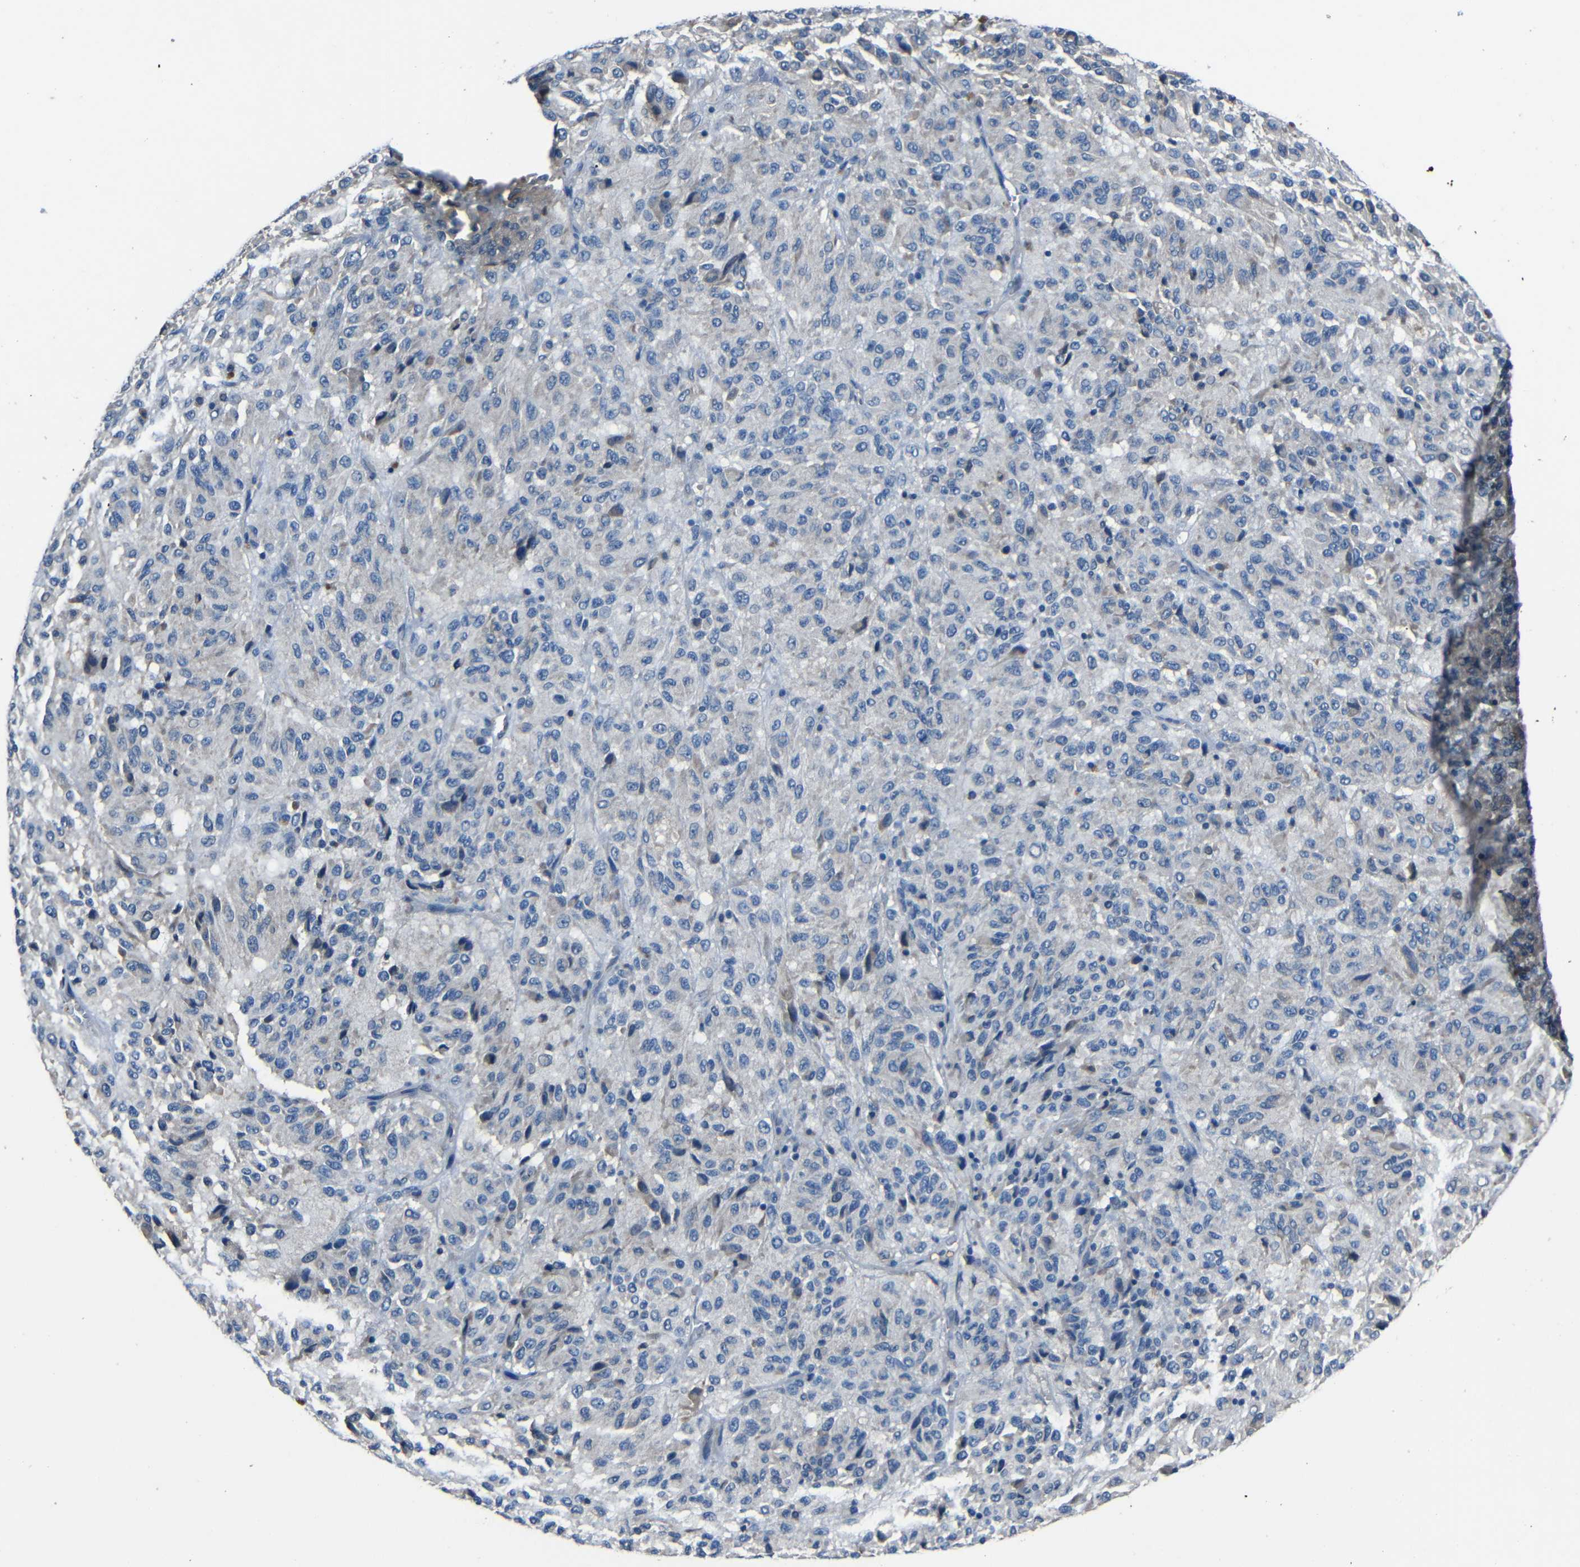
{"staining": {"intensity": "negative", "quantity": "none", "location": "none"}, "tissue": "melanoma", "cell_type": "Tumor cells", "image_type": "cancer", "snomed": [{"axis": "morphology", "description": "Malignant melanoma, Metastatic site"}, {"axis": "topography", "description": "Lung"}], "caption": "The histopathology image demonstrates no staining of tumor cells in malignant melanoma (metastatic site).", "gene": "SLA", "patient": {"sex": "male", "age": 64}}